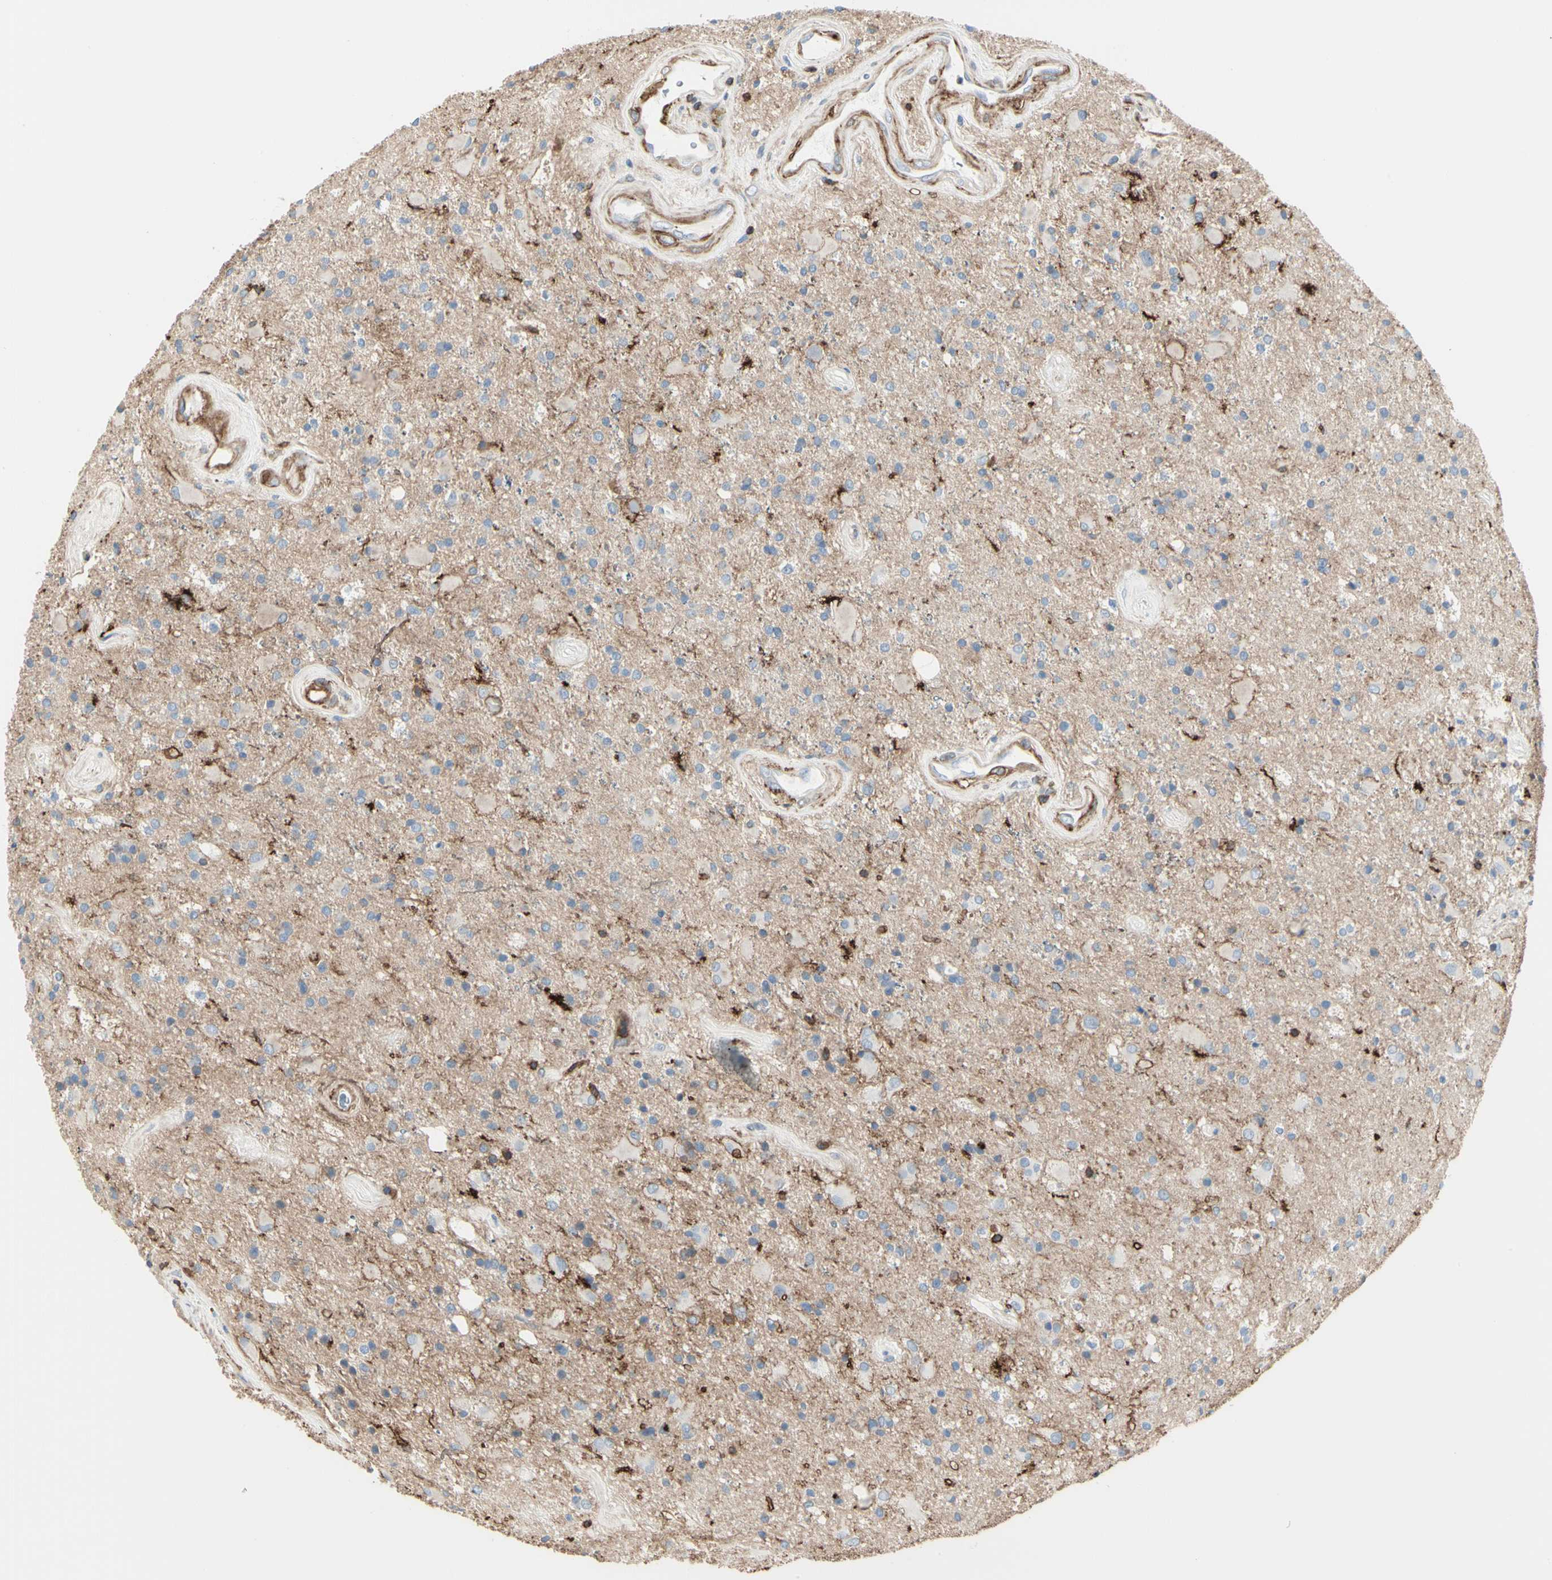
{"staining": {"intensity": "moderate", "quantity": "25%-75%", "location": "cytoplasmic/membranous"}, "tissue": "glioma", "cell_type": "Tumor cells", "image_type": "cancer", "snomed": [{"axis": "morphology", "description": "Glioma, malignant, Low grade"}, {"axis": "topography", "description": "Brain"}], "caption": "Protein staining reveals moderate cytoplasmic/membranous positivity in about 25%-75% of tumor cells in malignant low-grade glioma.", "gene": "CLEC2B", "patient": {"sex": "male", "age": 58}}